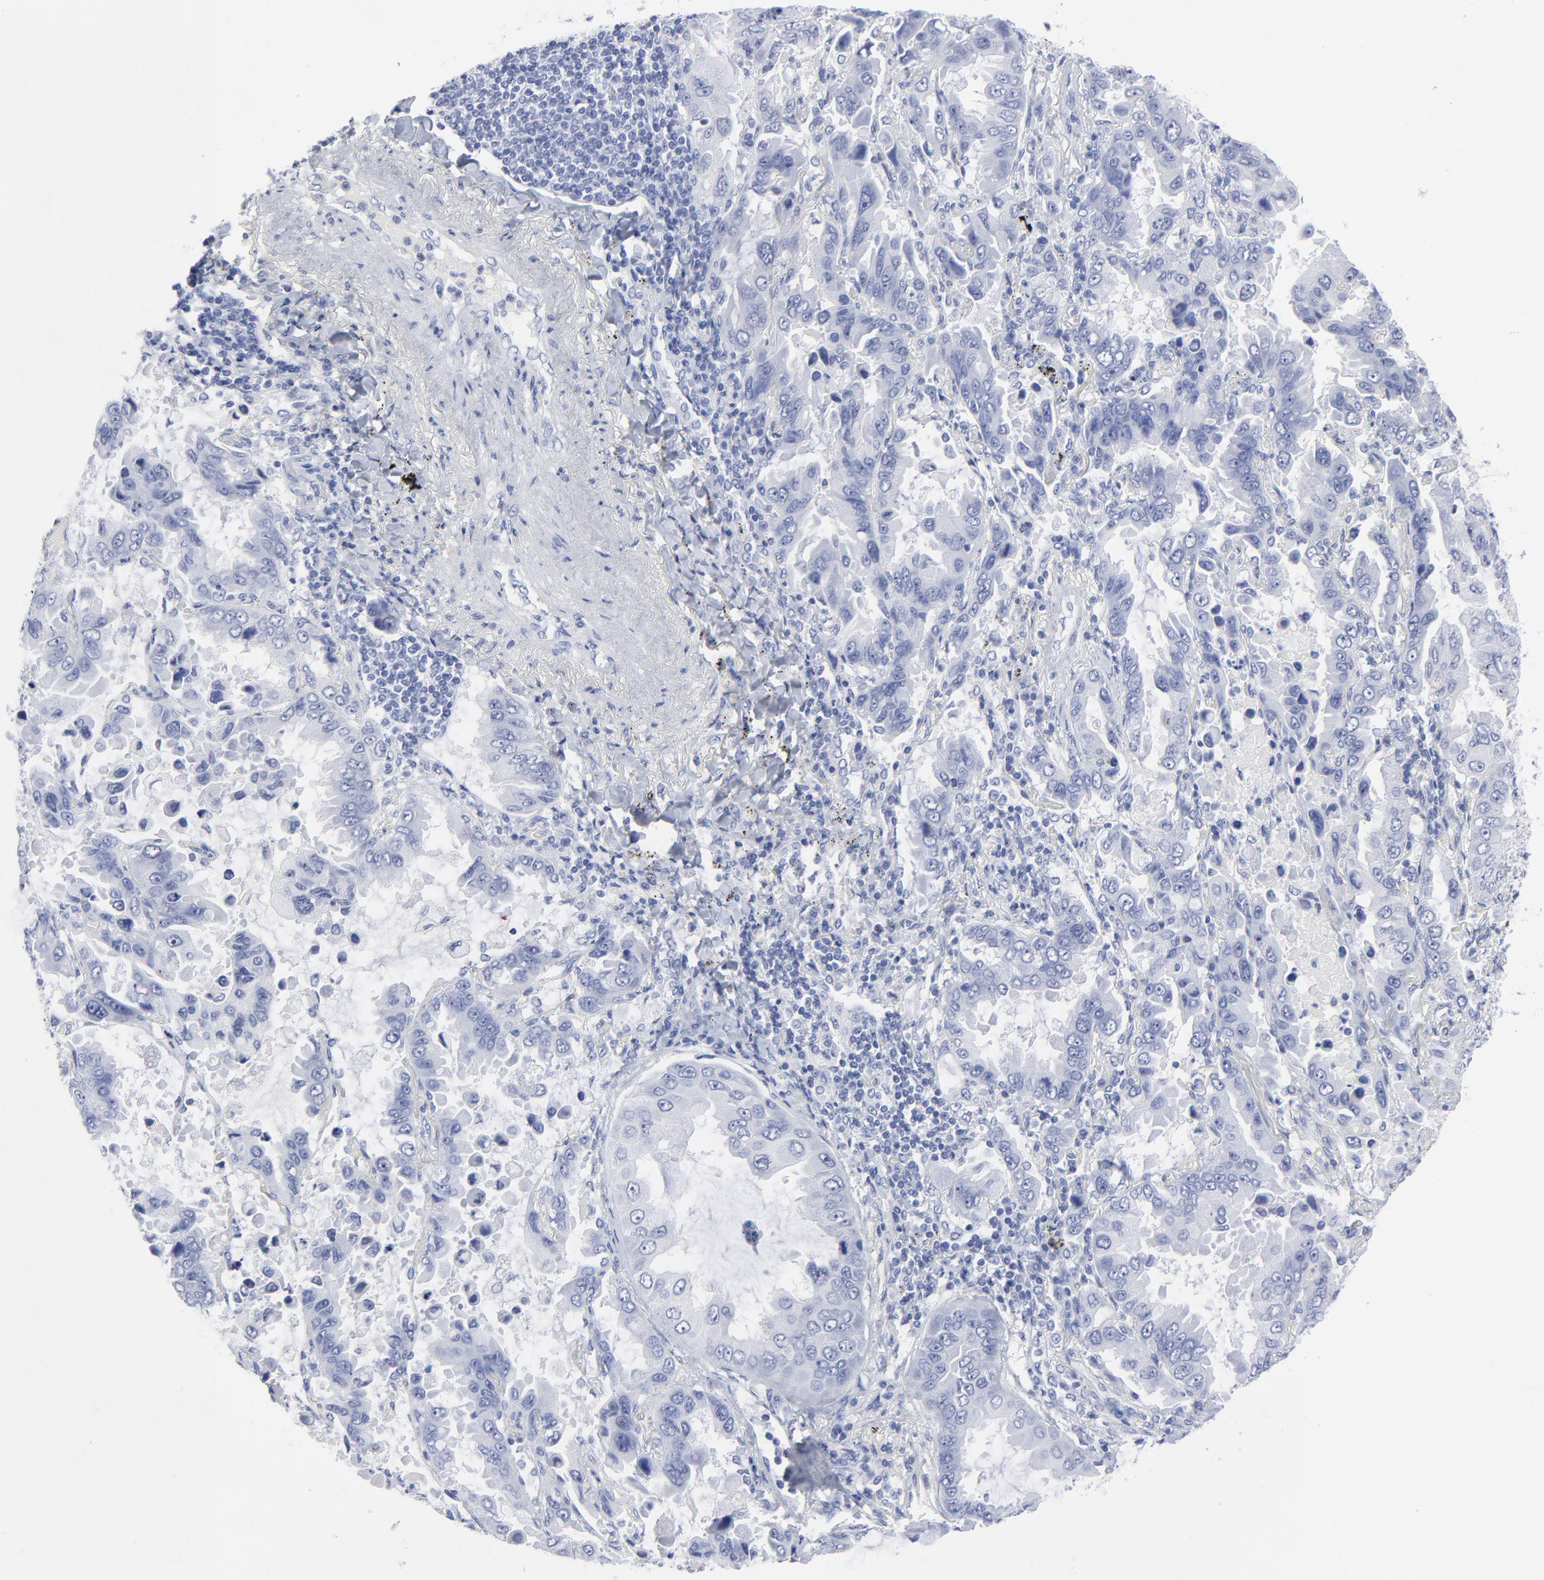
{"staining": {"intensity": "negative", "quantity": "none", "location": "none"}, "tissue": "lung cancer", "cell_type": "Tumor cells", "image_type": "cancer", "snomed": [{"axis": "morphology", "description": "Adenocarcinoma, NOS"}, {"axis": "topography", "description": "Lung"}], "caption": "Tumor cells are negative for brown protein staining in adenocarcinoma (lung). The staining was performed using DAB (3,3'-diaminobenzidine) to visualize the protein expression in brown, while the nuclei were stained in blue with hematoxylin (Magnification: 20x).", "gene": "CNTN3", "patient": {"sex": "male", "age": 64}}